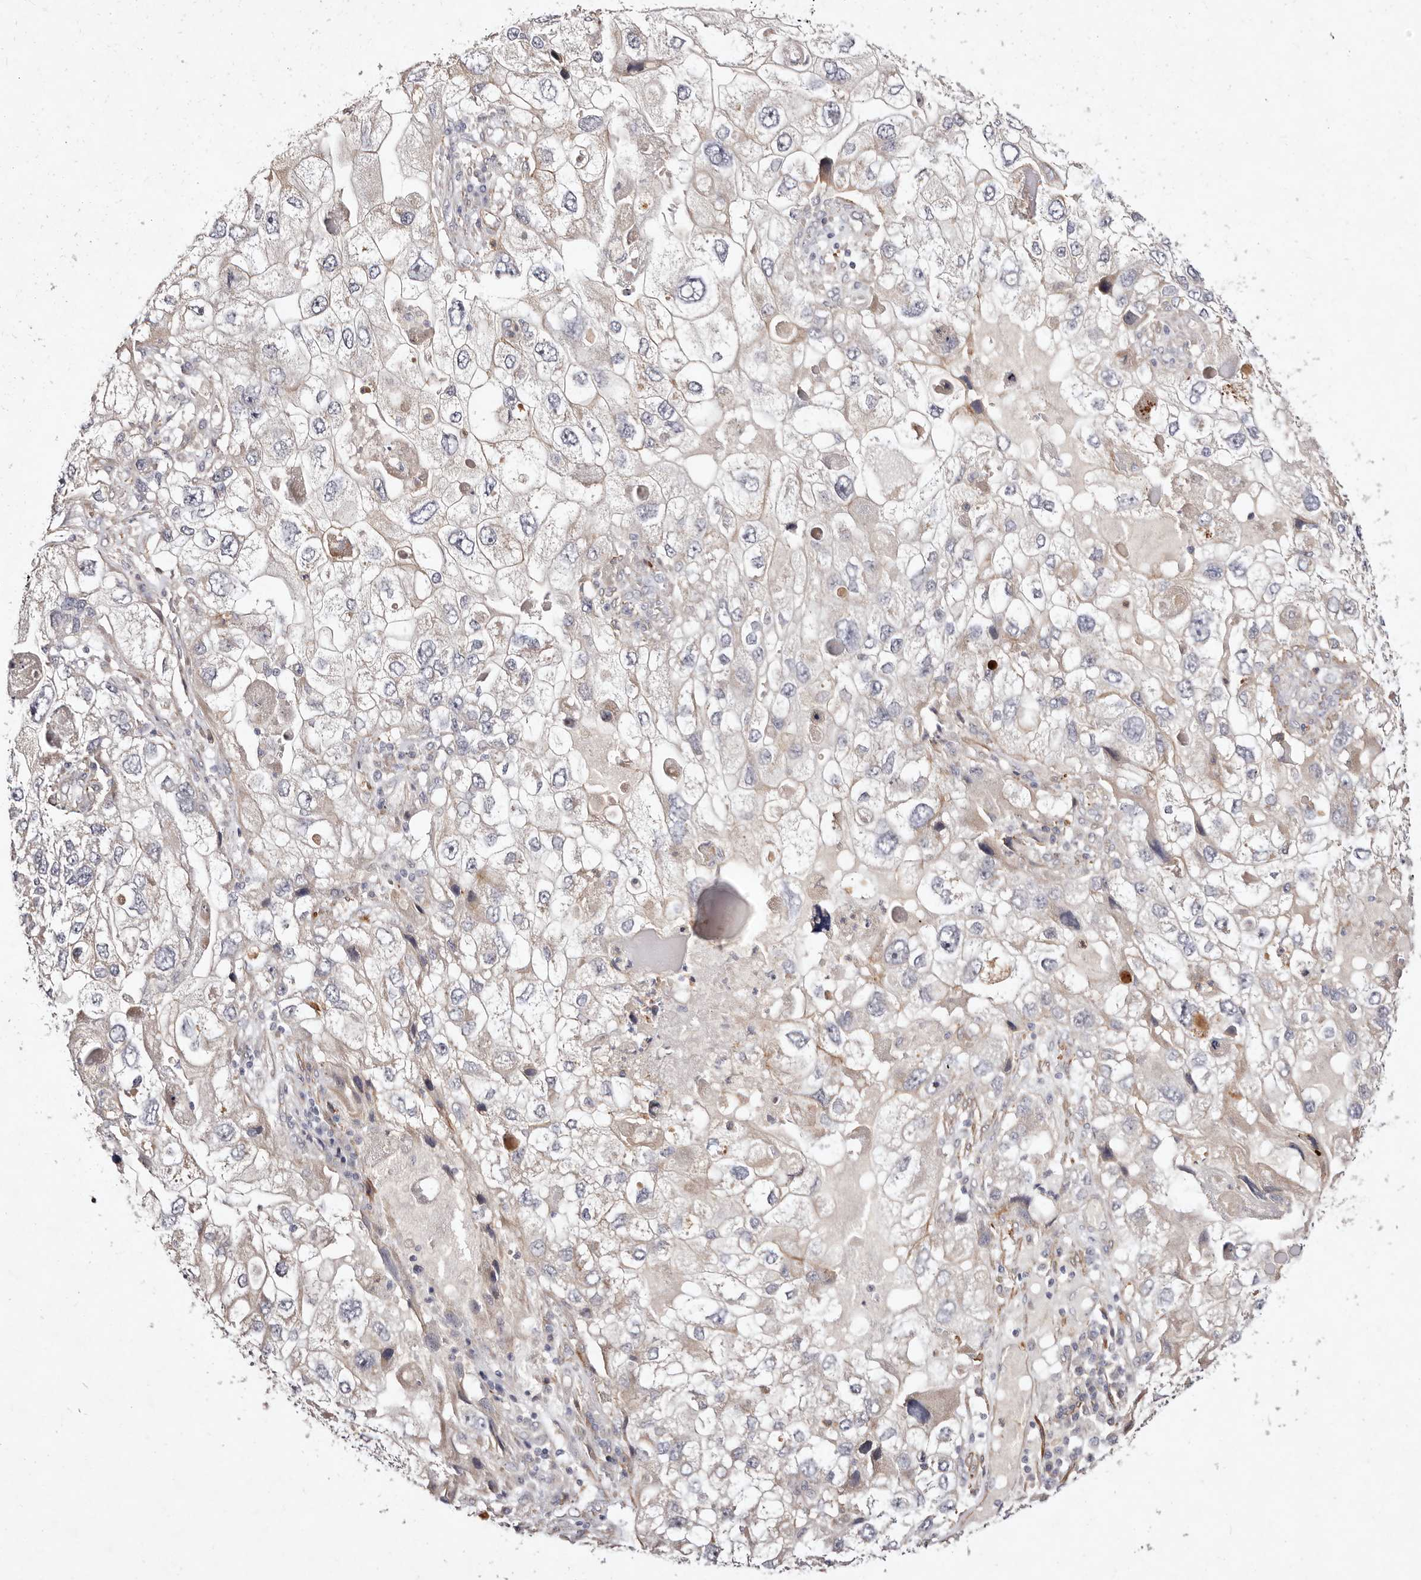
{"staining": {"intensity": "negative", "quantity": "none", "location": "none"}, "tissue": "endometrial cancer", "cell_type": "Tumor cells", "image_type": "cancer", "snomed": [{"axis": "morphology", "description": "Adenocarcinoma, NOS"}, {"axis": "topography", "description": "Endometrium"}], "caption": "Immunohistochemical staining of endometrial cancer reveals no significant staining in tumor cells.", "gene": "MTMR11", "patient": {"sex": "female", "age": 49}}